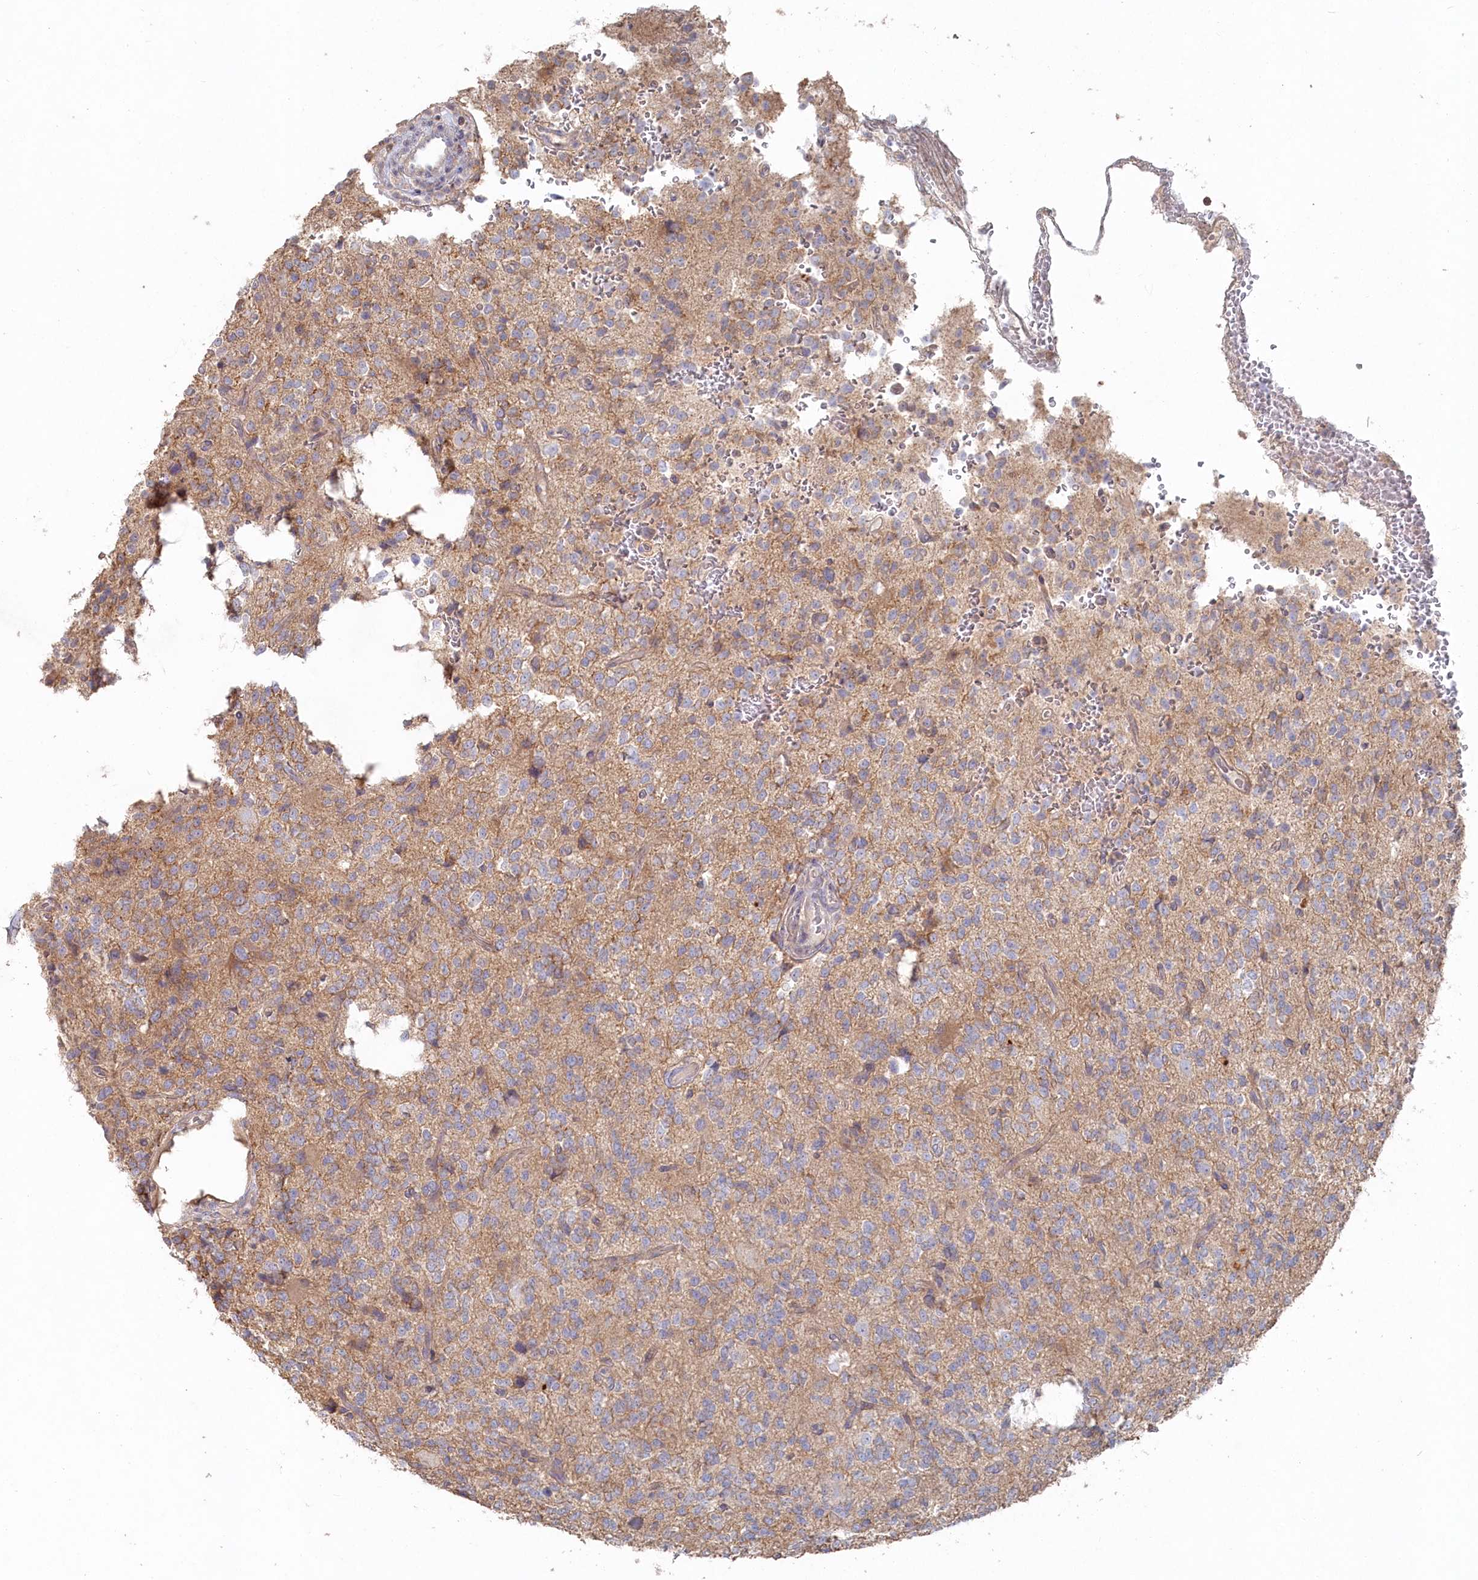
{"staining": {"intensity": "moderate", "quantity": "25%-75%", "location": "cytoplasmic/membranous"}, "tissue": "glioma", "cell_type": "Tumor cells", "image_type": "cancer", "snomed": [{"axis": "morphology", "description": "Glioma, malignant, High grade"}, {"axis": "topography", "description": "Brain"}], "caption": "High-magnification brightfield microscopy of glioma stained with DAB (3,3'-diaminobenzidine) (brown) and counterstained with hematoxylin (blue). tumor cells exhibit moderate cytoplasmic/membranous expression is identified in approximately25%-75% of cells.", "gene": "TGFBRAP1", "patient": {"sex": "female", "age": 62}}